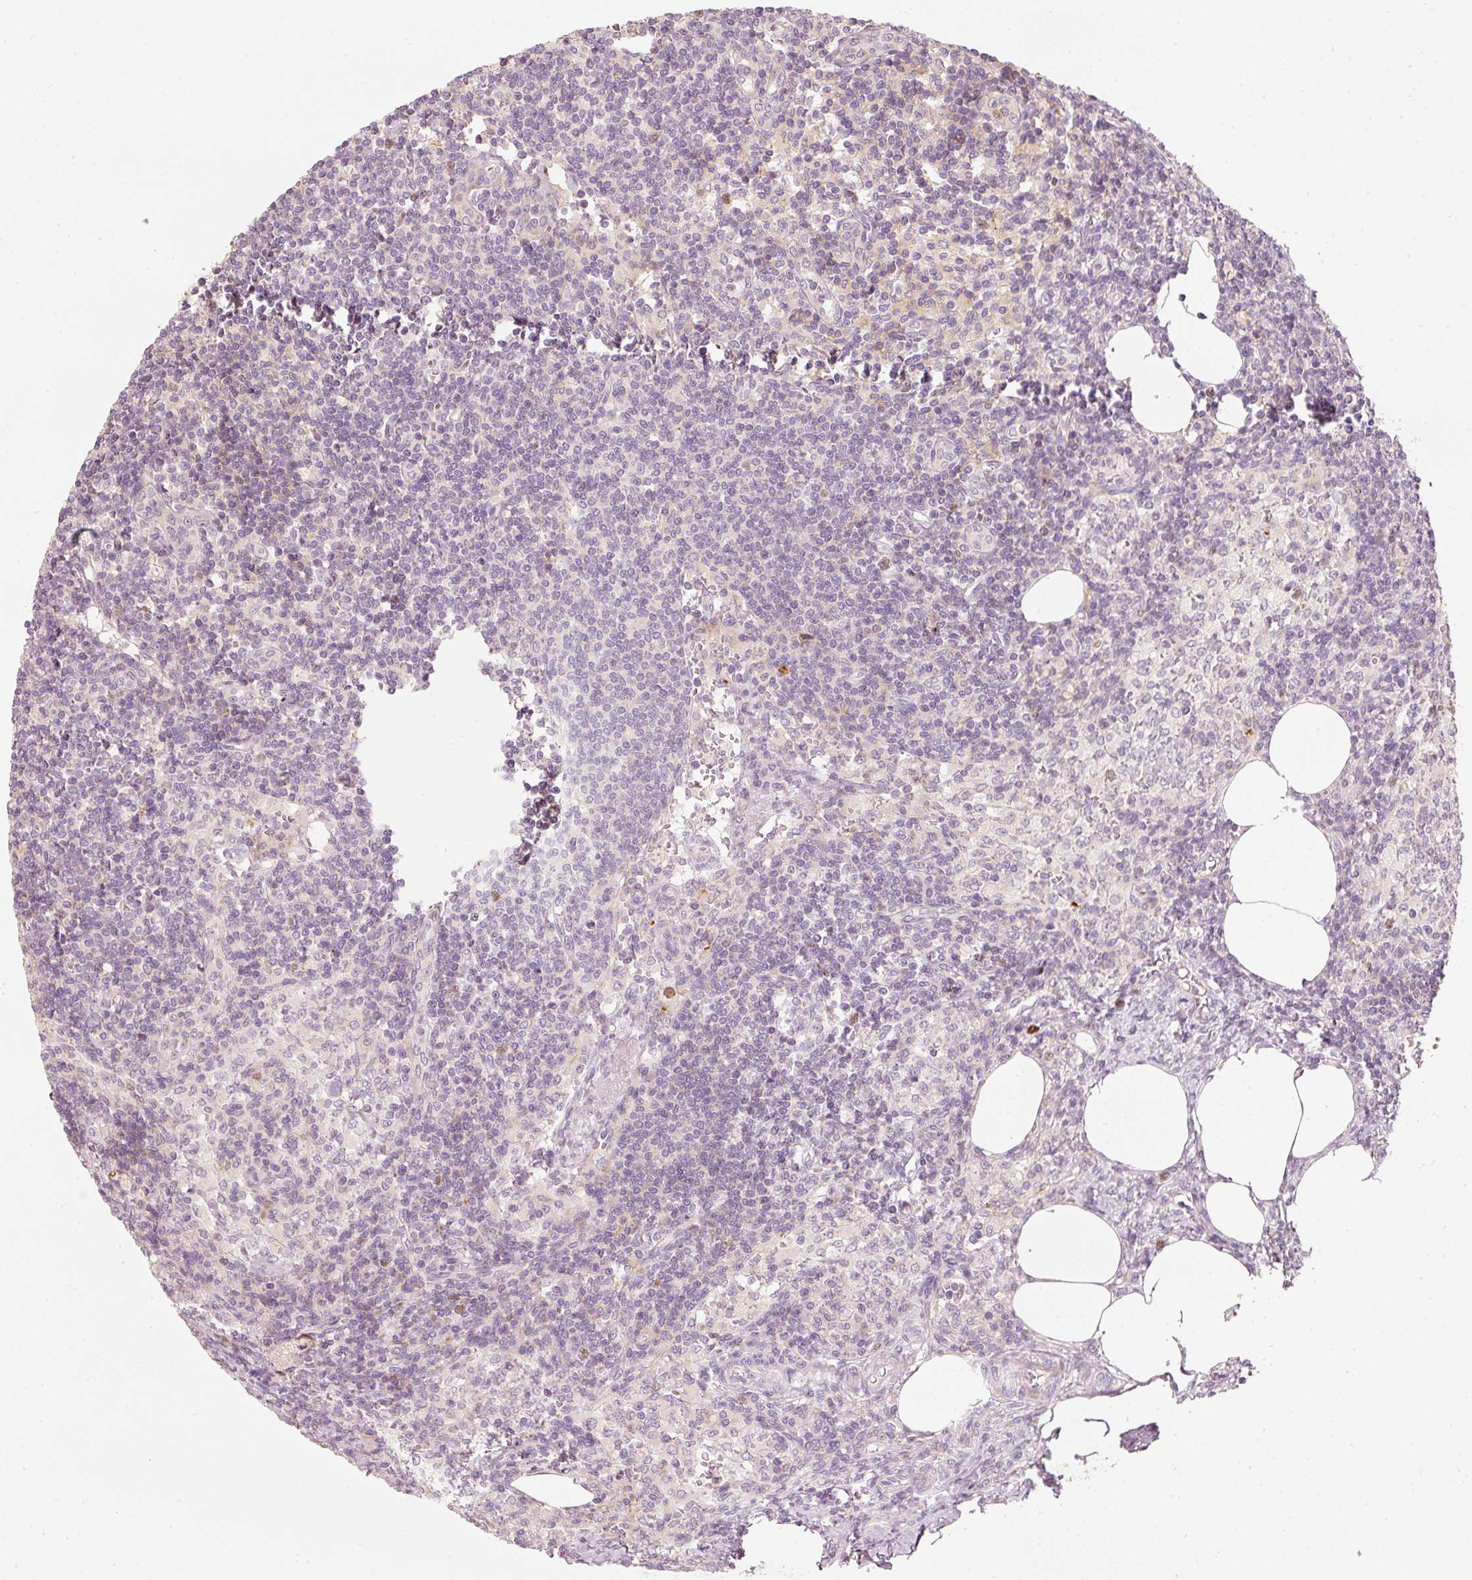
{"staining": {"intensity": "moderate", "quantity": ">75%", "location": "nuclear"}, "tissue": "lymph node", "cell_type": "Germinal center cells", "image_type": "normal", "snomed": [{"axis": "morphology", "description": "Normal tissue, NOS"}, {"axis": "topography", "description": "Lymph node"}], "caption": "Lymph node stained with immunohistochemistry demonstrates moderate nuclear positivity in about >75% of germinal center cells.", "gene": "TREX2", "patient": {"sex": "female", "age": 59}}